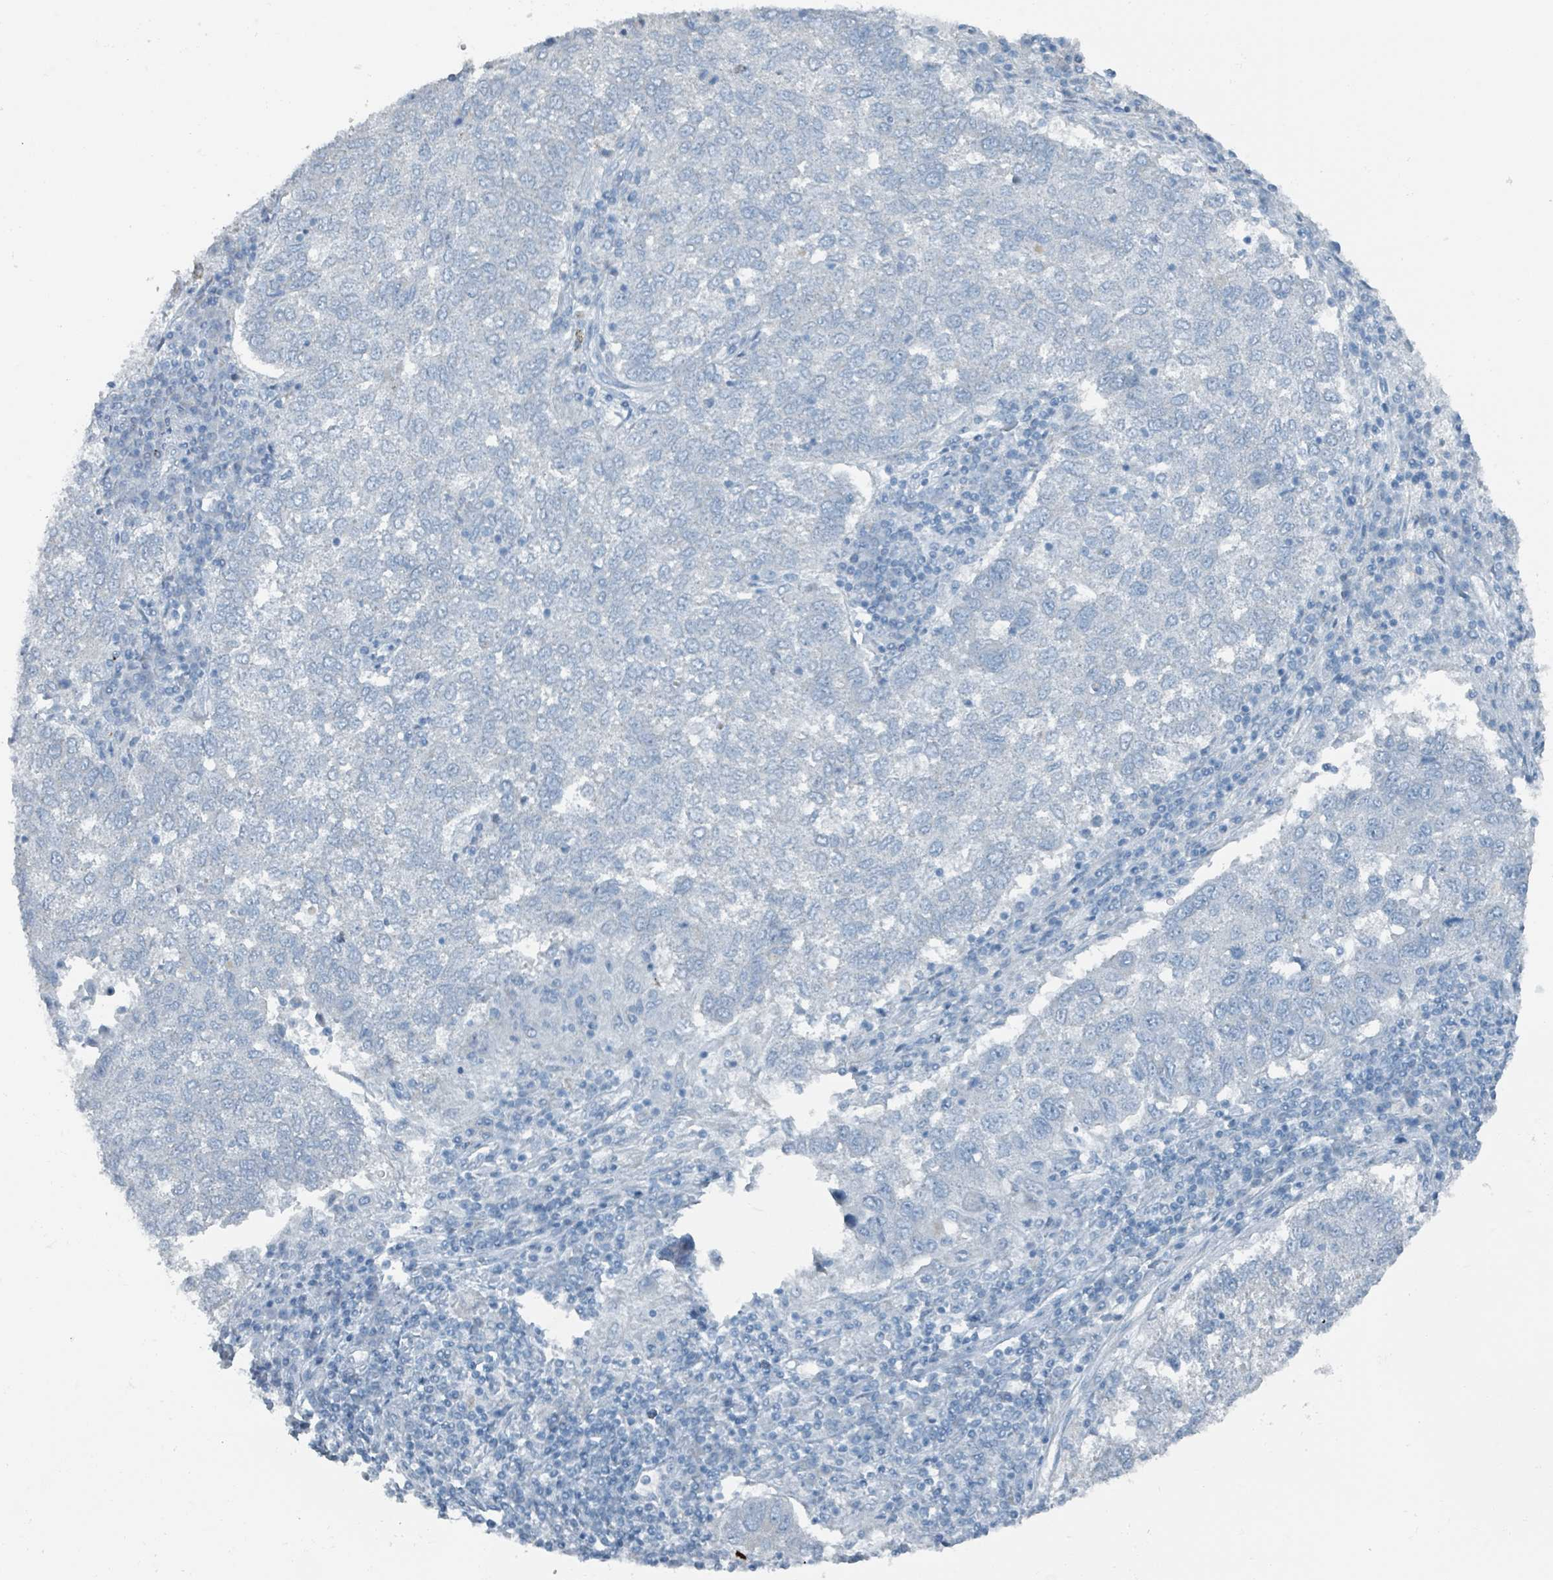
{"staining": {"intensity": "negative", "quantity": "none", "location": "none"}, "tissue": "lung cancer", "cell_type": "Tumor cells", "image_type": "cancer", "snomed": [{"axis": "morphology", "description": "Squamous cell carcinoma, NOS"}, {"axis": "topography", "description": "Lung"}], "caption": "A photomicrograph of human squamous cell carcinoma (lung) is negative for staining in tumor cells.", "gene": "GAMT", "patient": {"sex": "male", "age": 73}}